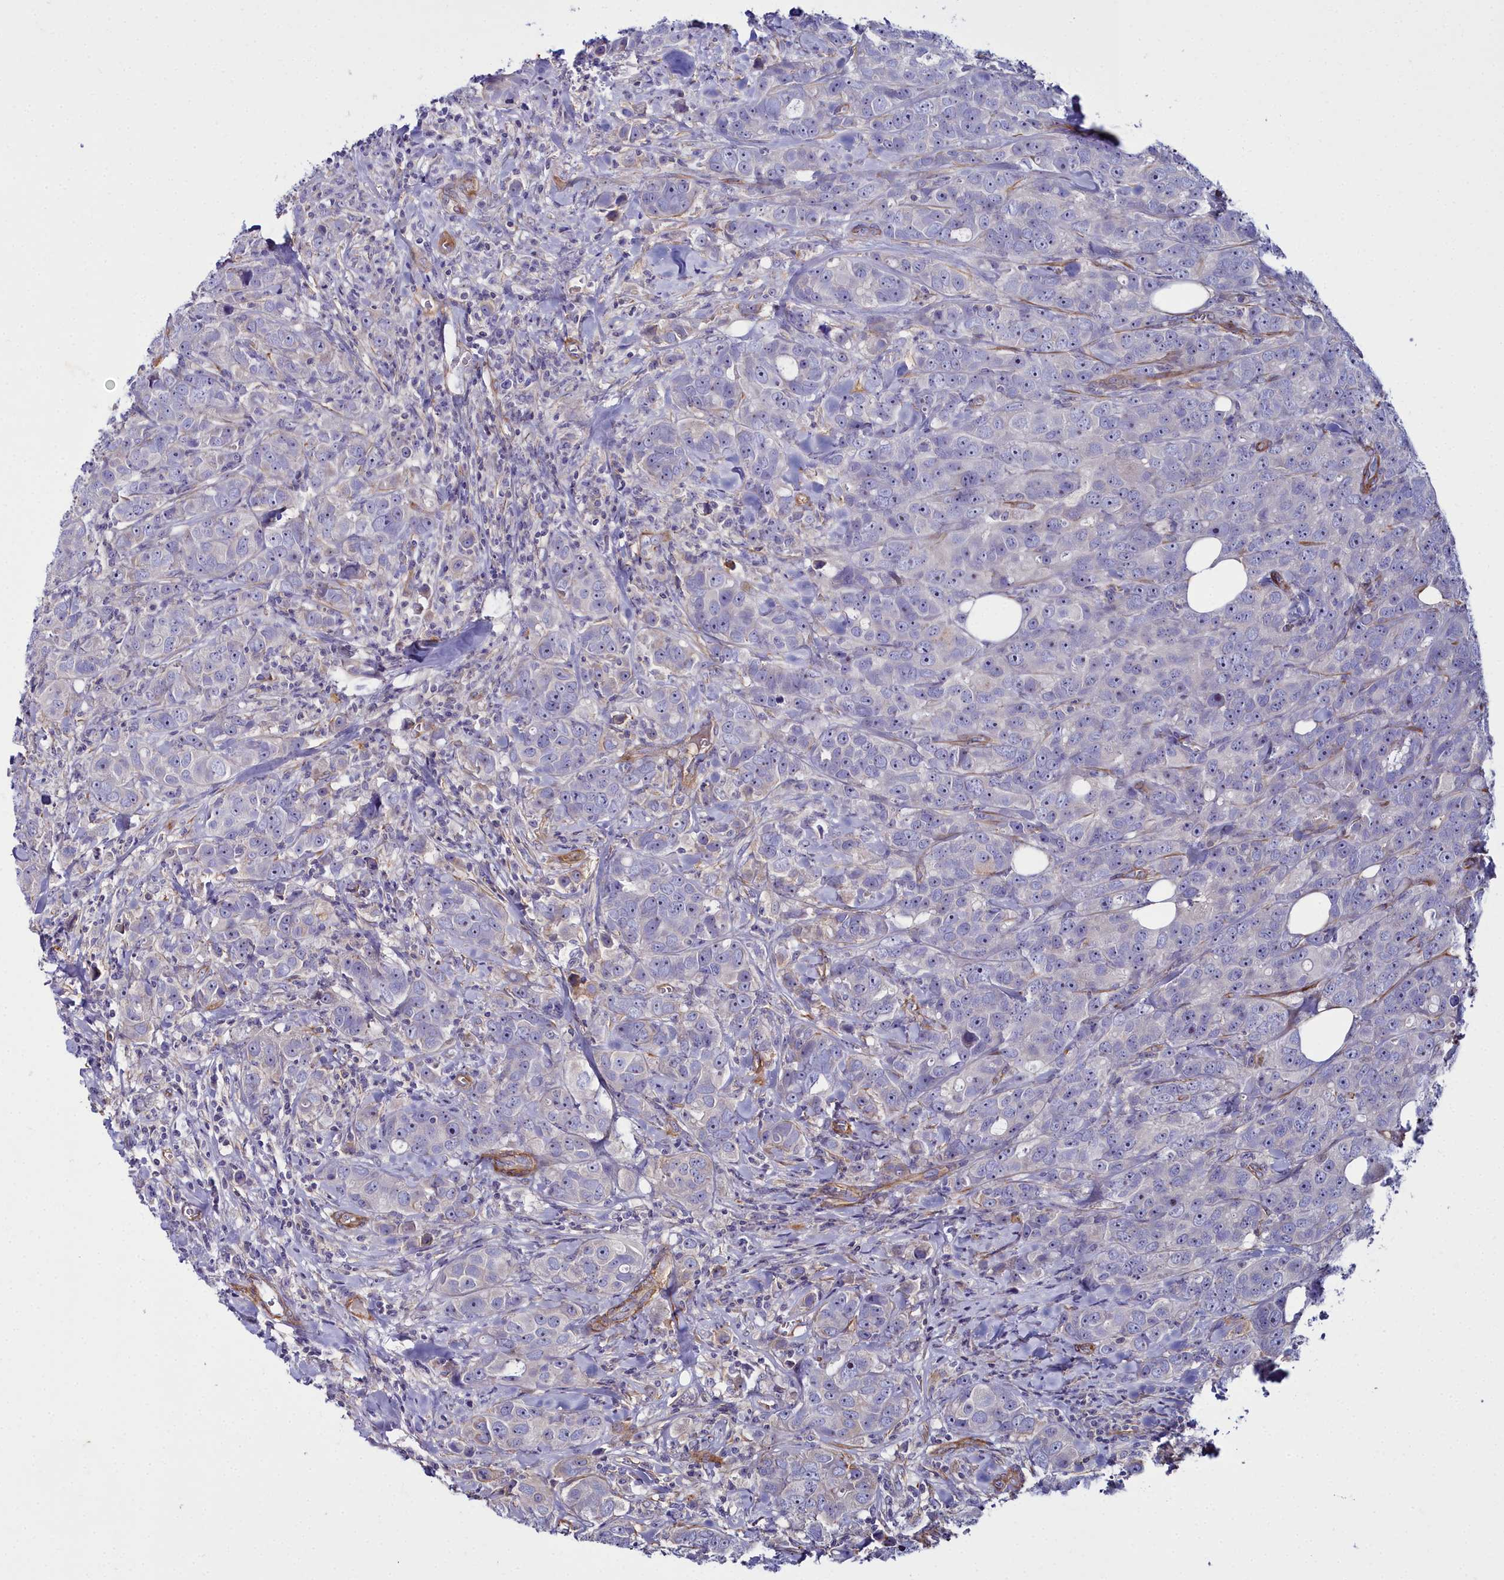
{"staining": {"intensity": "negative", "quantity": "none", "location": "none"}, "tissue": "breast cancer", "cell_type": "Tumor cells", "image_type": "cancer", "snomed": [{"axis": "morphology", "description": "Duct carcinoma"}, {"axis": "topography", "description": "Breast"}], "caption": "This is an IHC image of breast infiltrating ductal carcinoma. There is no staining in tumor cells.", "gene": "FADS3", "patient": {"sex": "female", "age": 43}}